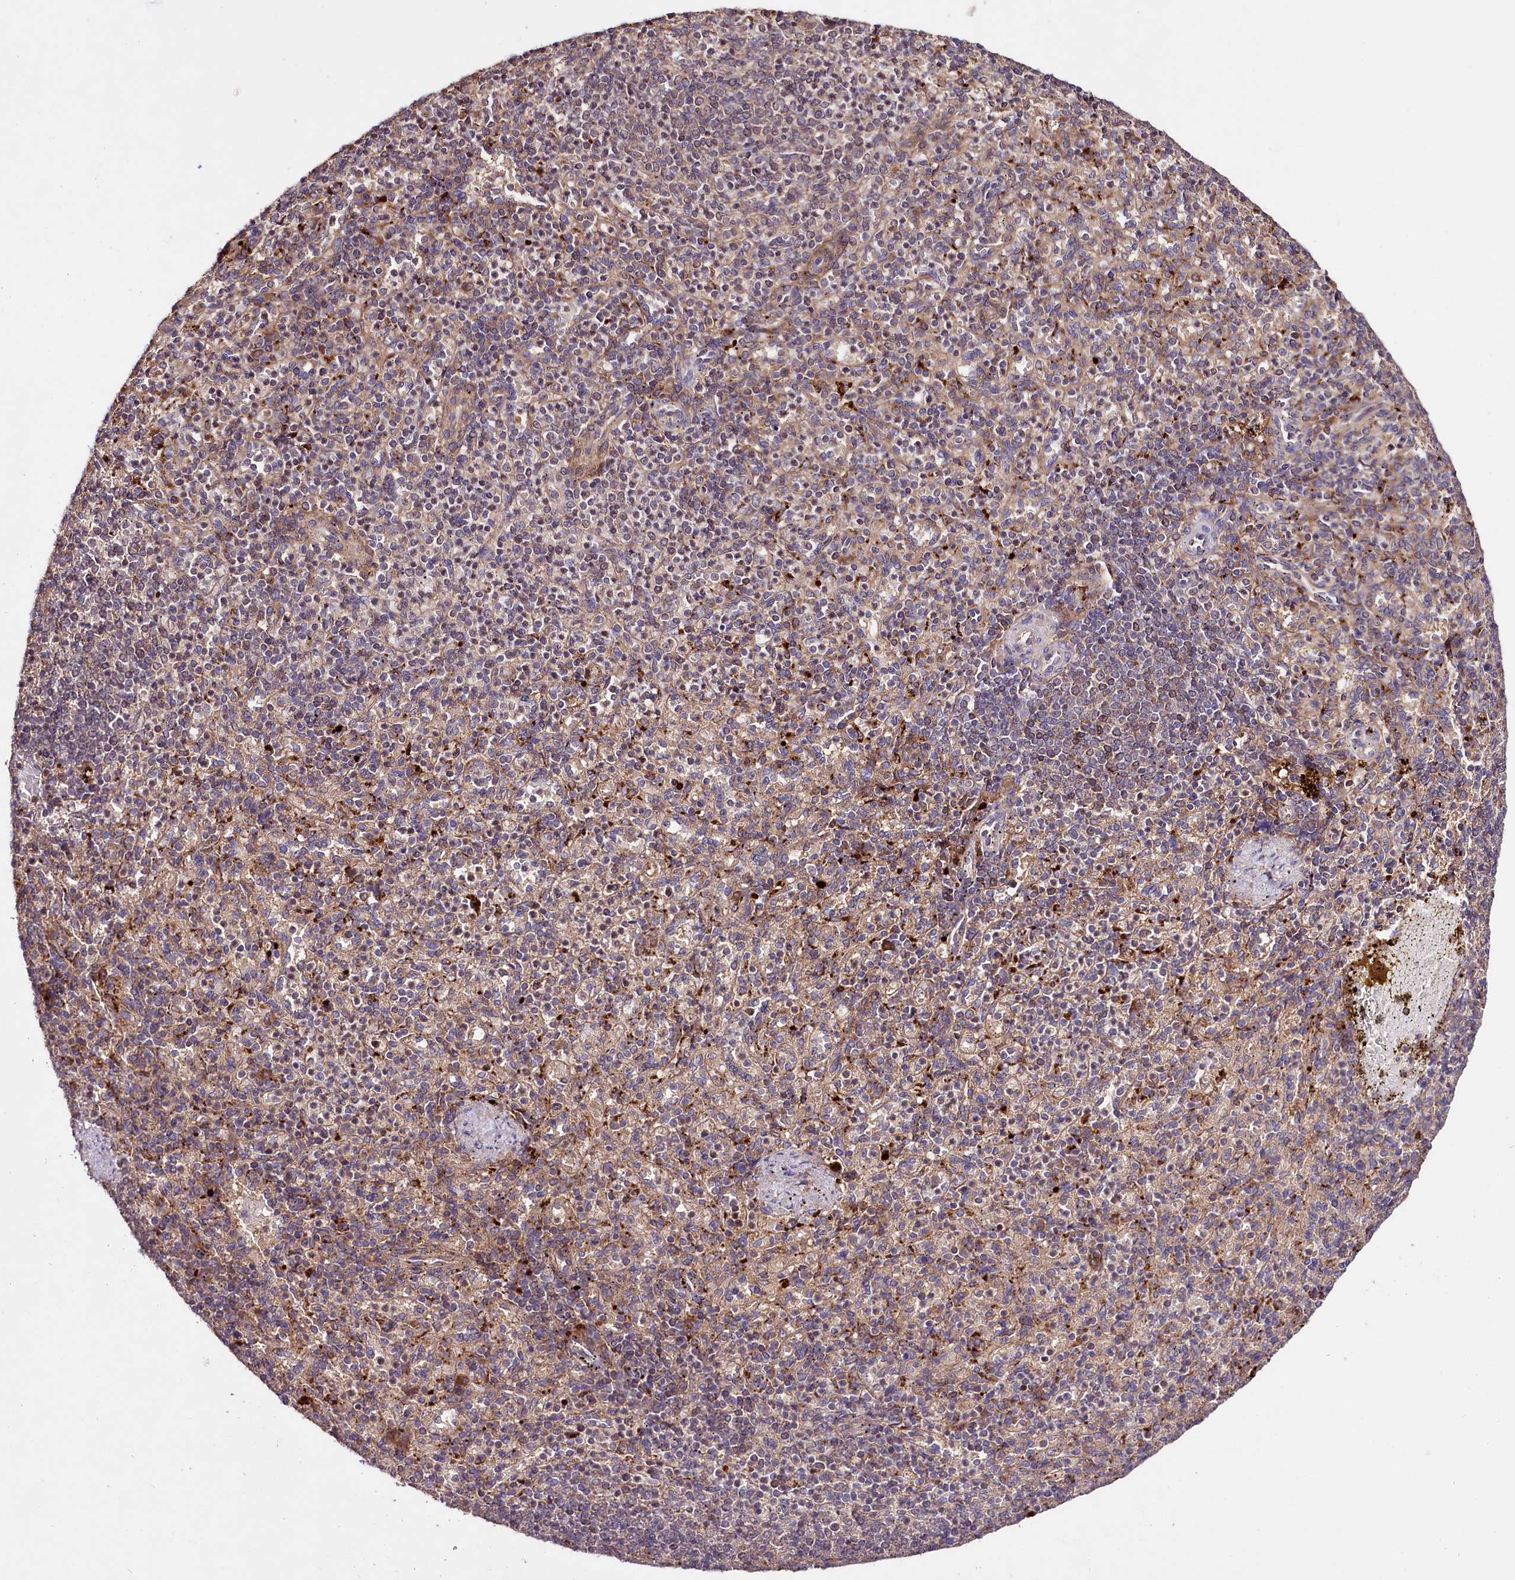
{"staining": {"intensity": "moderate", "quantity": "<25%", "location": "cytoplasmic/membranous"}, "tissue": "spleen", "cell_type": "Cells in red pulp", "image_type": "normal", "snomed": [{"axis": "morphology", "description": "Normal tissue, NOS"}, {"axis": "topography", "description": "Spleen"}], "caption": "Immunohistochemistry (IHC) image of unremarkable spleen: human spleen stained using immunohistochemistry (IHC) reveals low levels of moderate protein expression localized specifically in the cytoplasmic/membranous of cells in red pulp, appearing as a cytoplasmic/membranous brown color.", "gene": "TNPO3", "patient": {"sex": "female", "age": 74}}